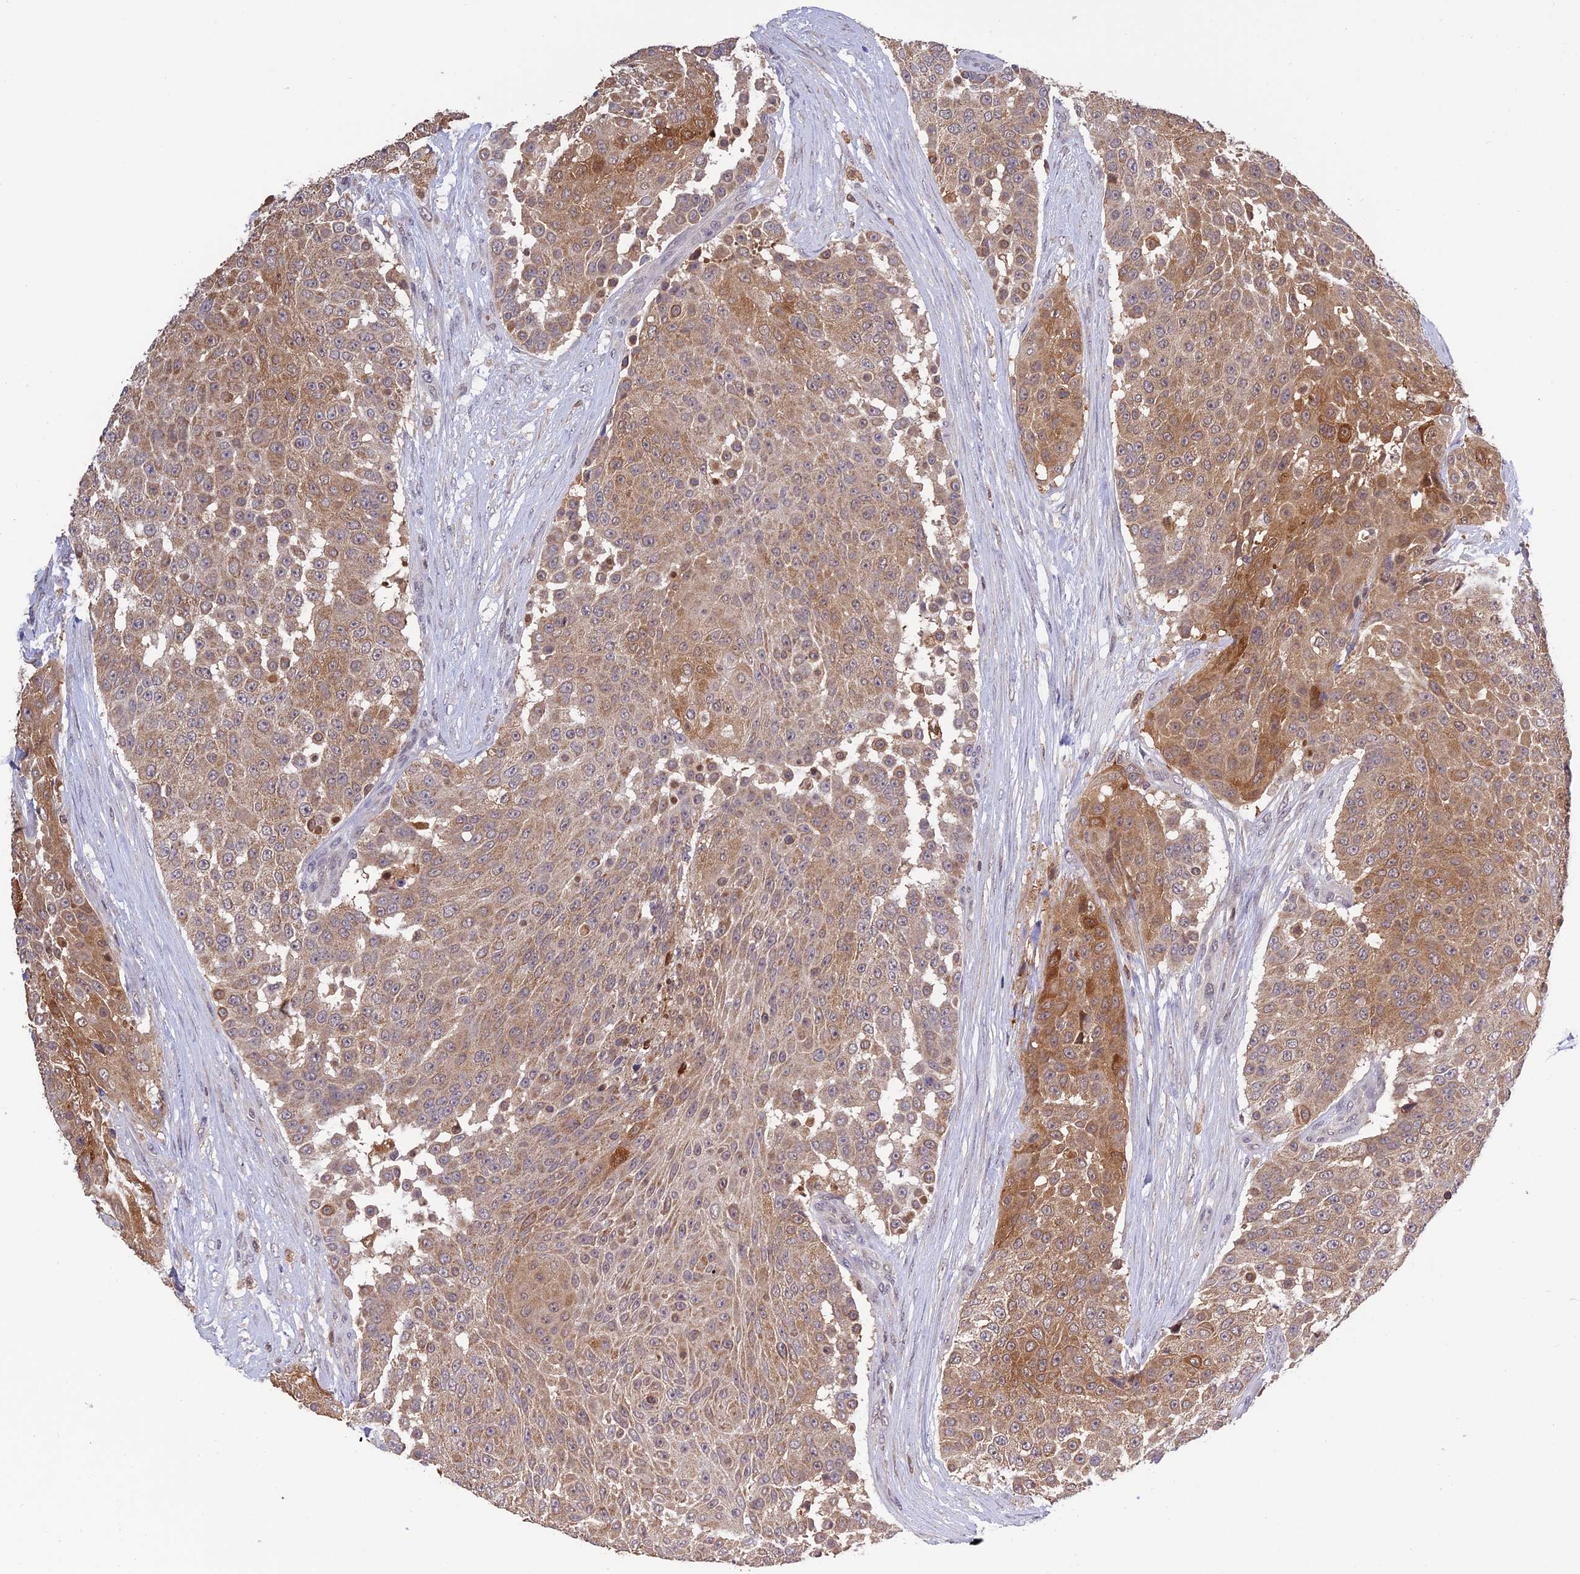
{"staining": {"intensity": "moderate", "quantity": ">75%", "location": "cytoplasmic/membranous"}, "tissue": "urothelial cancer", "cell_type": "Tumor cells", "image_type": "cancer", "snomed": [{"axis": "morphology", "description": "Urothelial carcinoma, High grade"}, {"axis": "topography", "description": "Urinary bladder"}], "caption": "Brown immunohistochemical staining in human urothelial cancer reveals moderate cytoplasmic/membranous staining in about >75% of tumor cells.", "gene": "MNS1", "patient": {"sex": "female", "age": 63}}